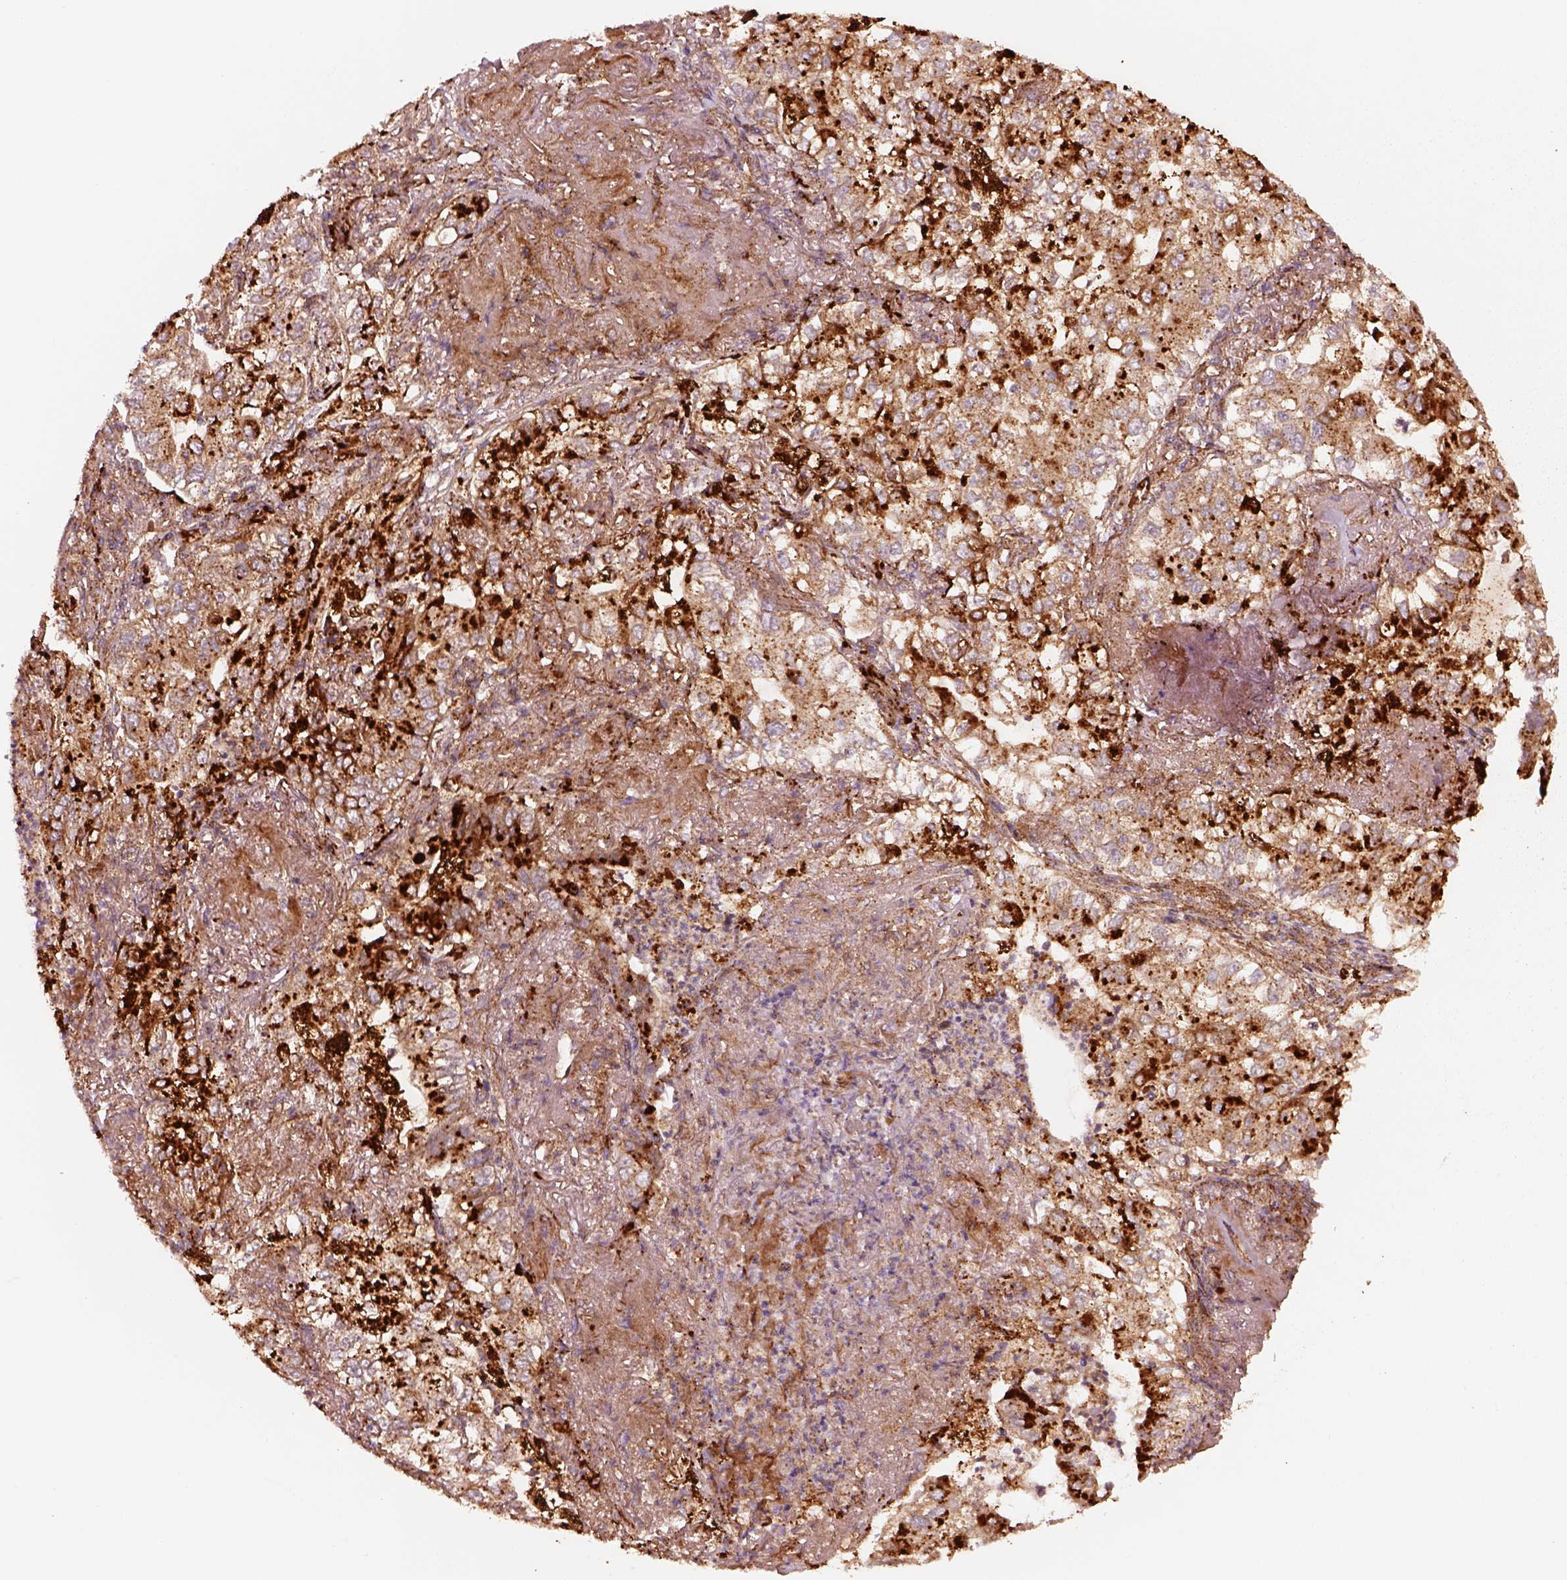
{"staining": {"intensity": "strong", "quantity": "25%-75%", "location": "cytoplasmic/membranous"}, "tissue": "lung cancer", "cell_type": "Tumor cells", "image_type": "cancer", "snomed": [{"axis": "morphology", "description": "Adenocarcinoma, NOS"}, {"axis": "topography", "description": "Lung"}], "caption": "Lung cancer (adenocarcinoma) stained with immunohistochemistry (IHC) displays strong cytoplasmic/membranous positivity in approximately 25%-75% of tumor cells.", "gene": "WASHC2A", "patient": {"sex": "female", "age": 73}}